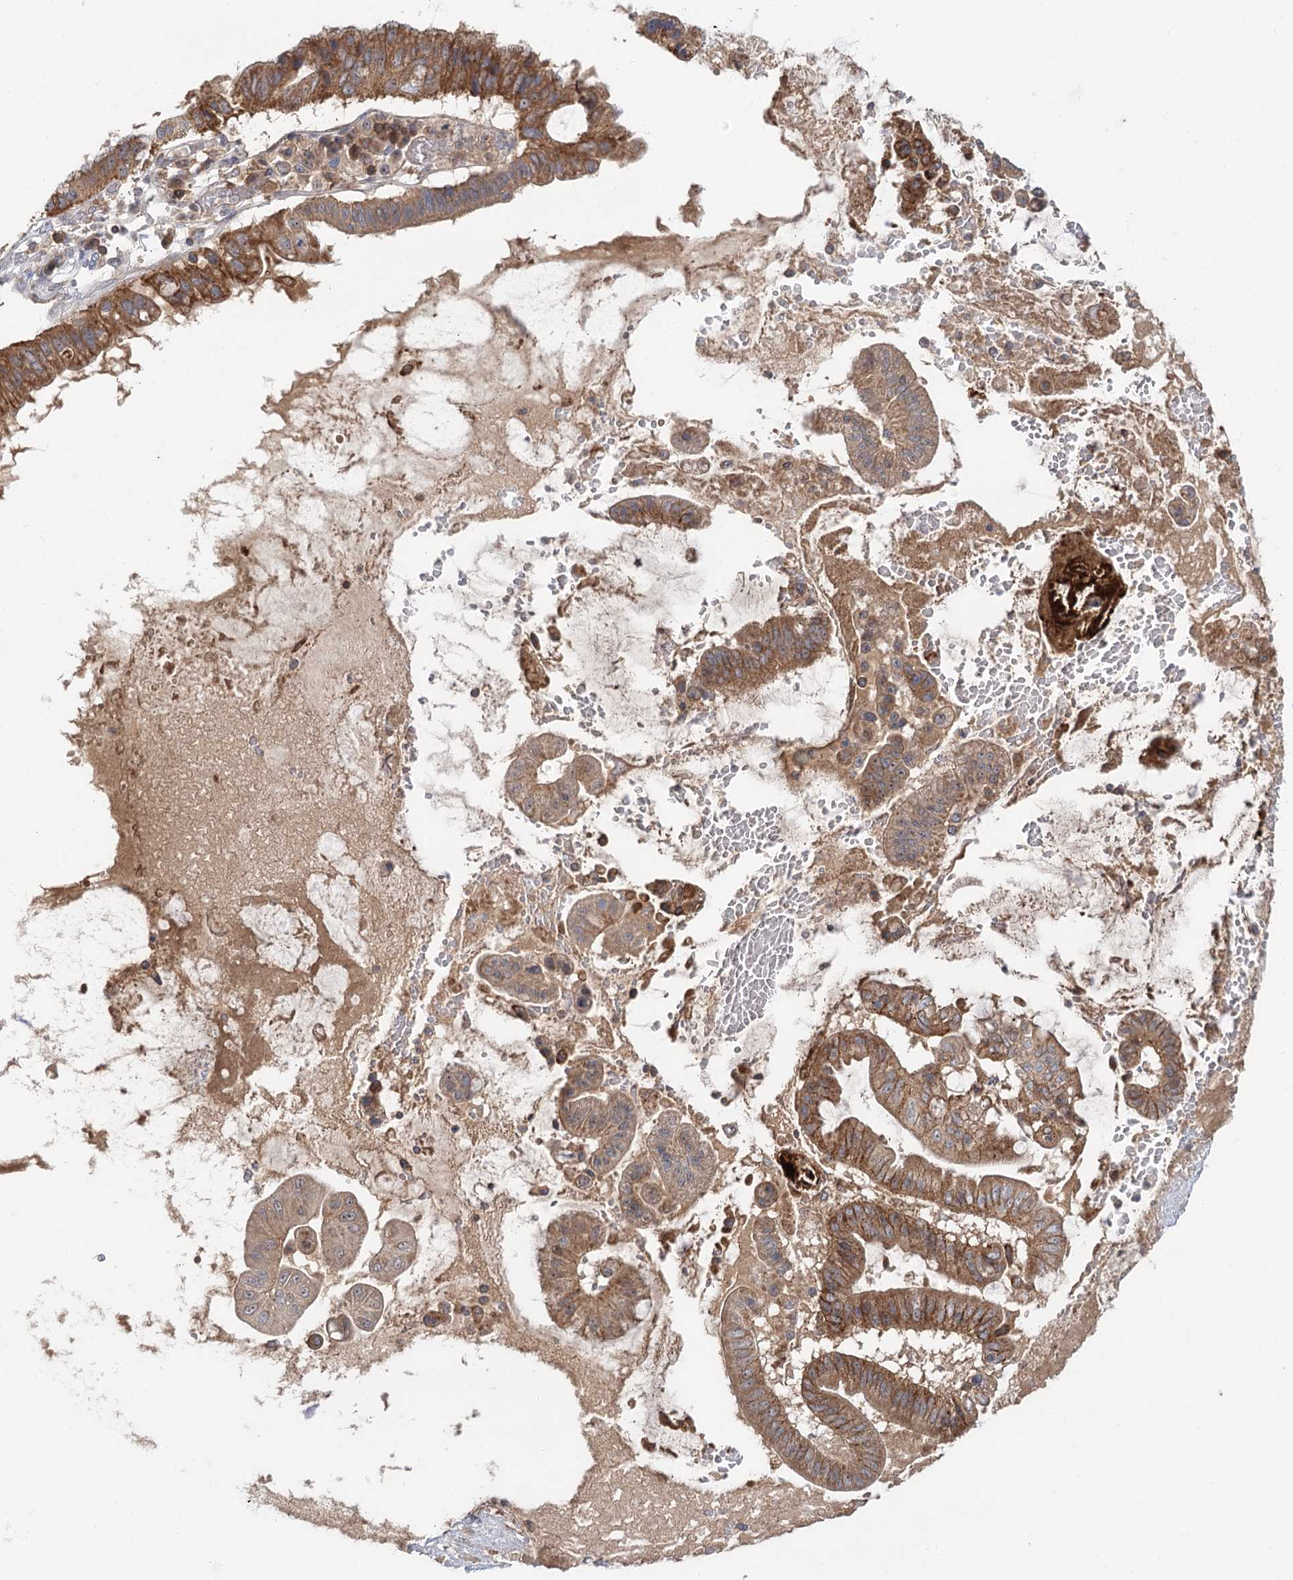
{"staining": {"intensity": "moderate", "quantity": ">75%", "location": "cytoplasmic/membranous,nuclear"}, "tissue": "pancreatic cancer", "cell_type": "Tumor cells", "image_type": "cancer", "snomed": [{"axis": "morphology", "description": "Inflammation, NOS"}, {"axis": "morphology", "description": "Adenocarcinoma, NOS"}, {"axis": "topography", "description": "Pancreas"}], "caption": "DAB (3,3'-diaminobenzidine) immunohistochemical staining of pancreatic adenocarcinoma exhibits moderate cytoplasmic/membranous and nuclear protein positivity in approximately >75% of tumor cells.", "gene": "RAPGEF6", "patient": {"sex": "female", "age": 56}}